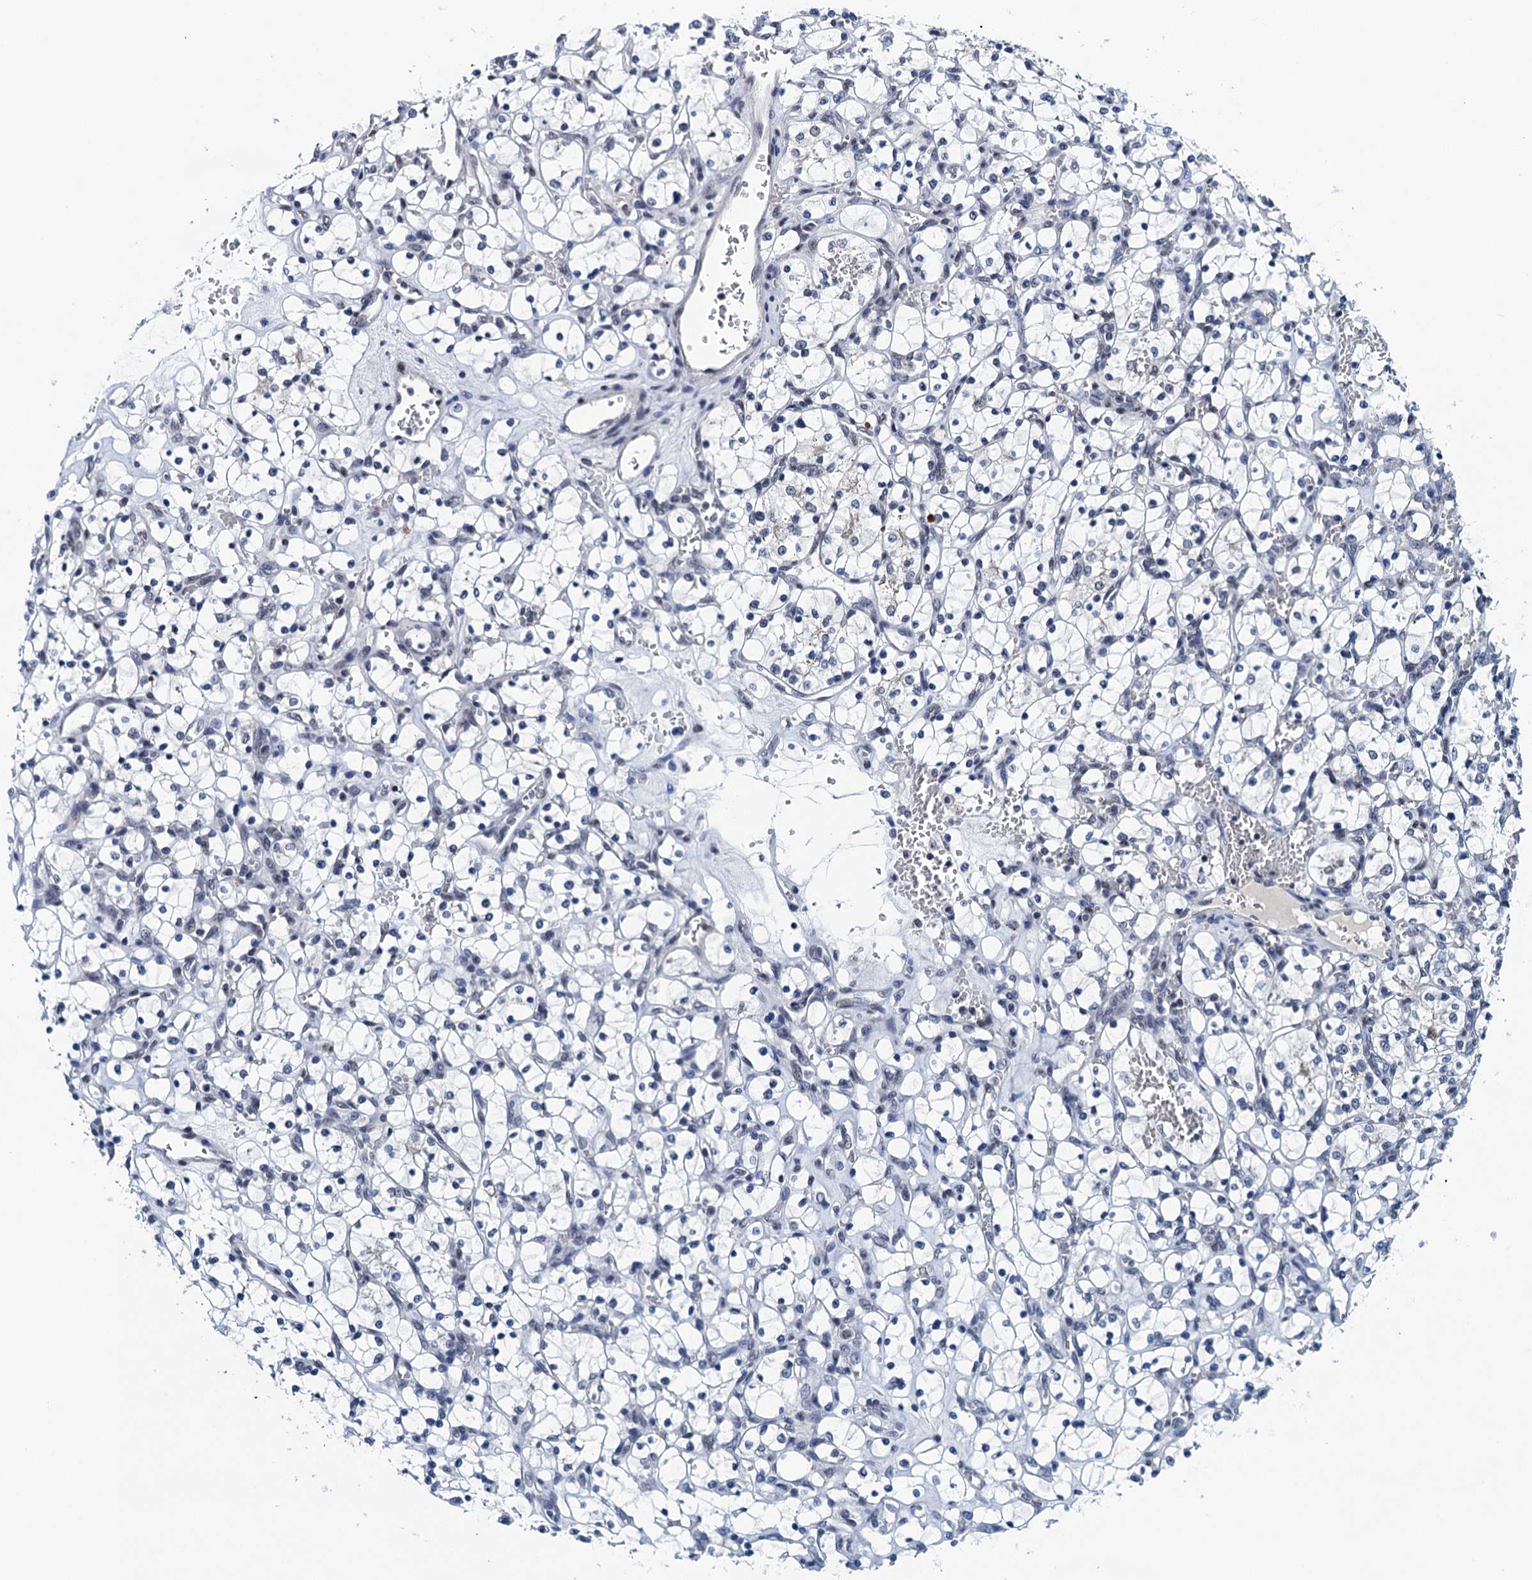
{"staining": {"intensity": "negative", "quantity": "none", "location": "none"}, "tissue": "renal cancer", "cell_type": "Tumor cells", "image_type": "cancer", "snomed": [{"axis": "morphology", "description": "Adenocarcinoma, NOS"}, {"axis": "topography", "description": "Kidney"}], "caption": "A micrograph of human renal cancer (adenocarcinoma) is negative for staining in tumor cells. Nuclei are stained in blue.", "gene": "FNBP4", "patient": {"sex": "female", "age": 69}}